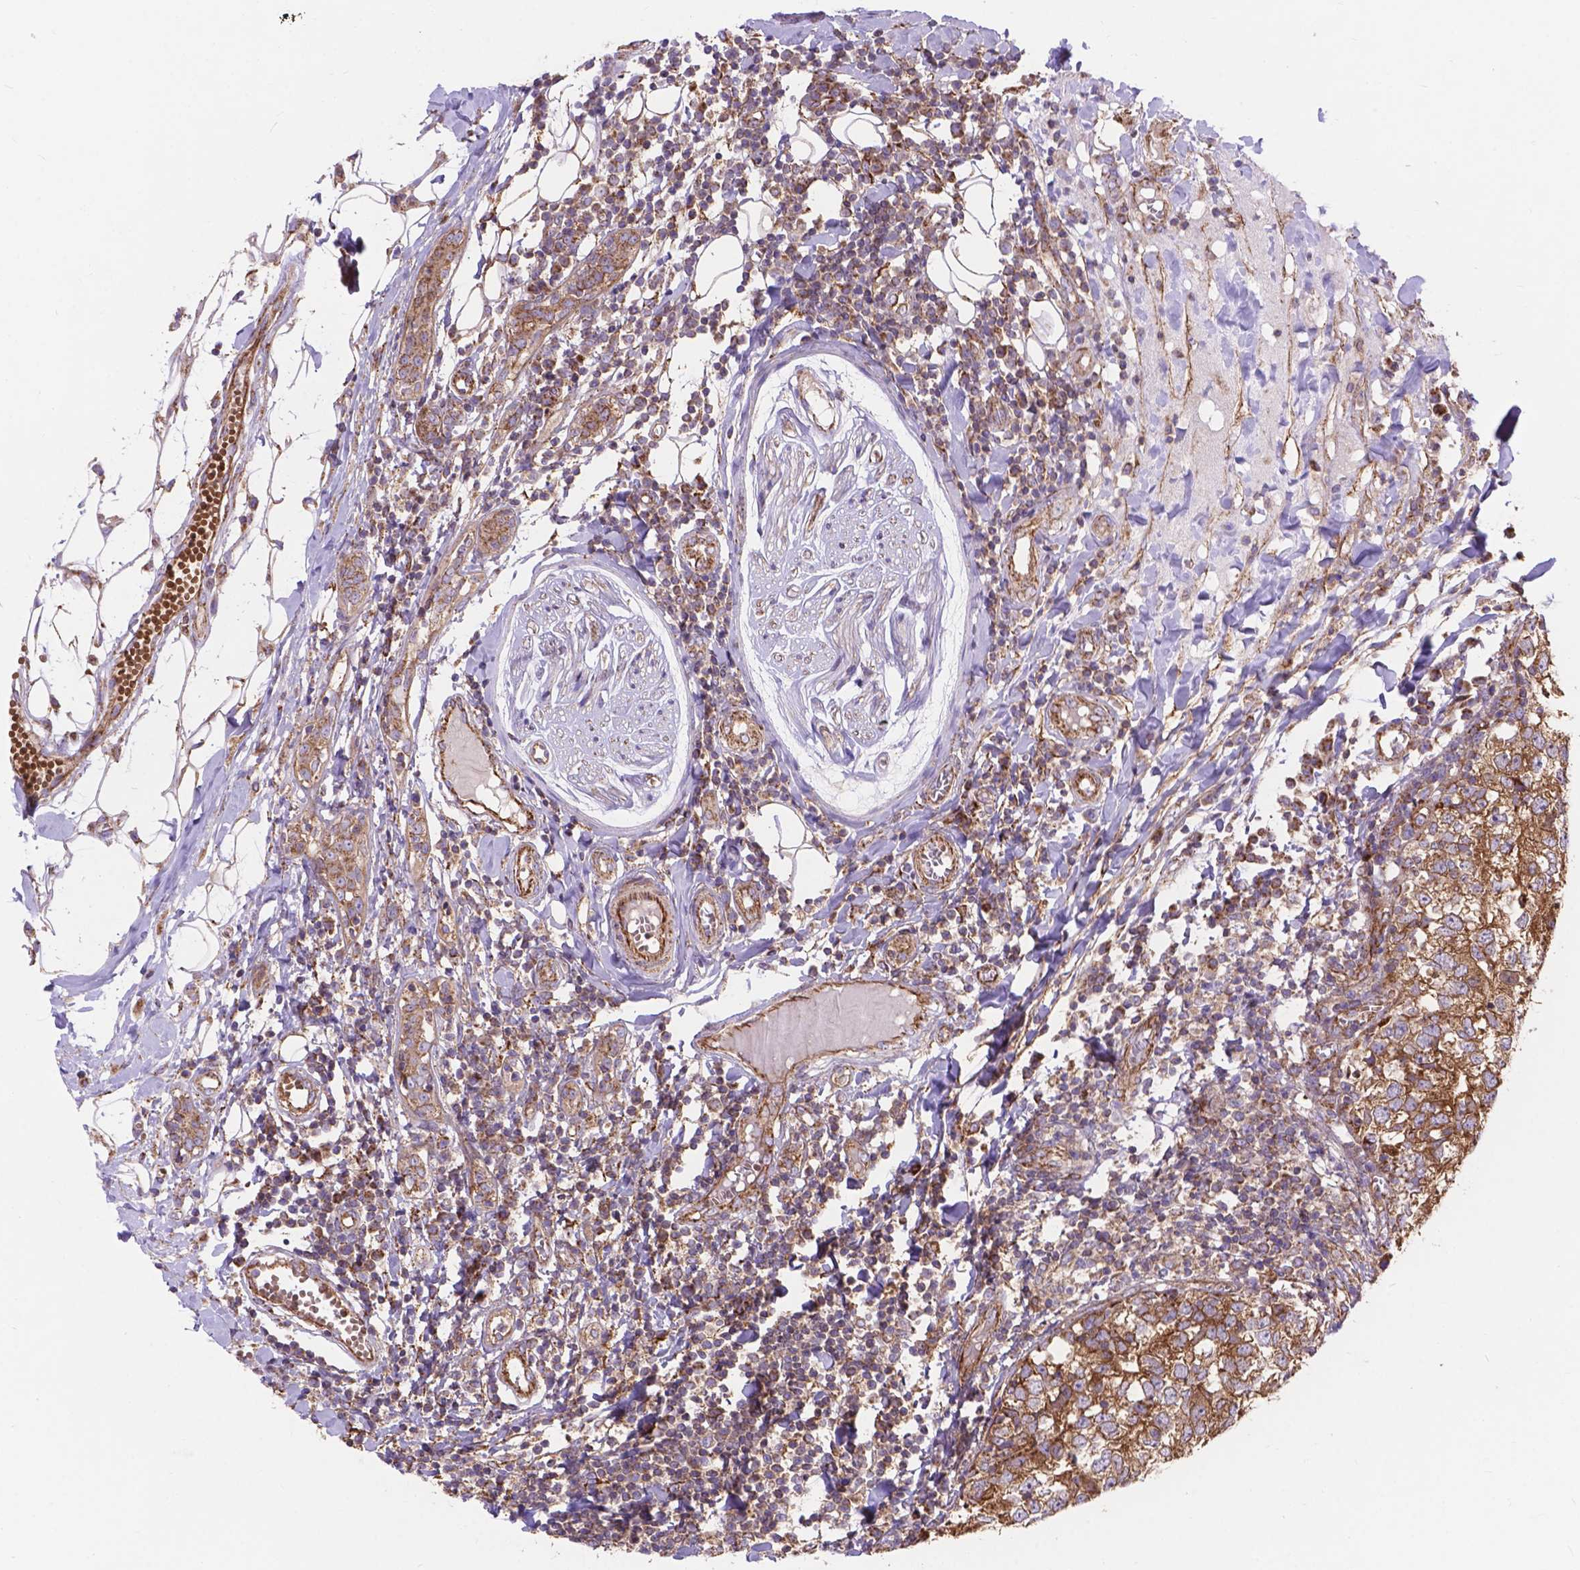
{"staining": {"intensity": "moderate", "quantity": ">75%", "location": "cytoplasmic/membranous"}, "tissue": "breast cancer", "cell_type": "Tumor cells", "image_type": "cancer", "snomed": [{"axis": "morphology", "description": "Duct carcinoma"}, {"axis": "topography", "description": "Breast"}], "caption": "The immunohistochemical stain shows moderate cytoplasmic/membranous positivity in tumor cells of breast cancer (intraductal carcinoma) tissue. (DAB = brown stain, brightfield microscopy at high magnification).", "gene": "AK3", "patient": {"sex": "female", "age": 30}}